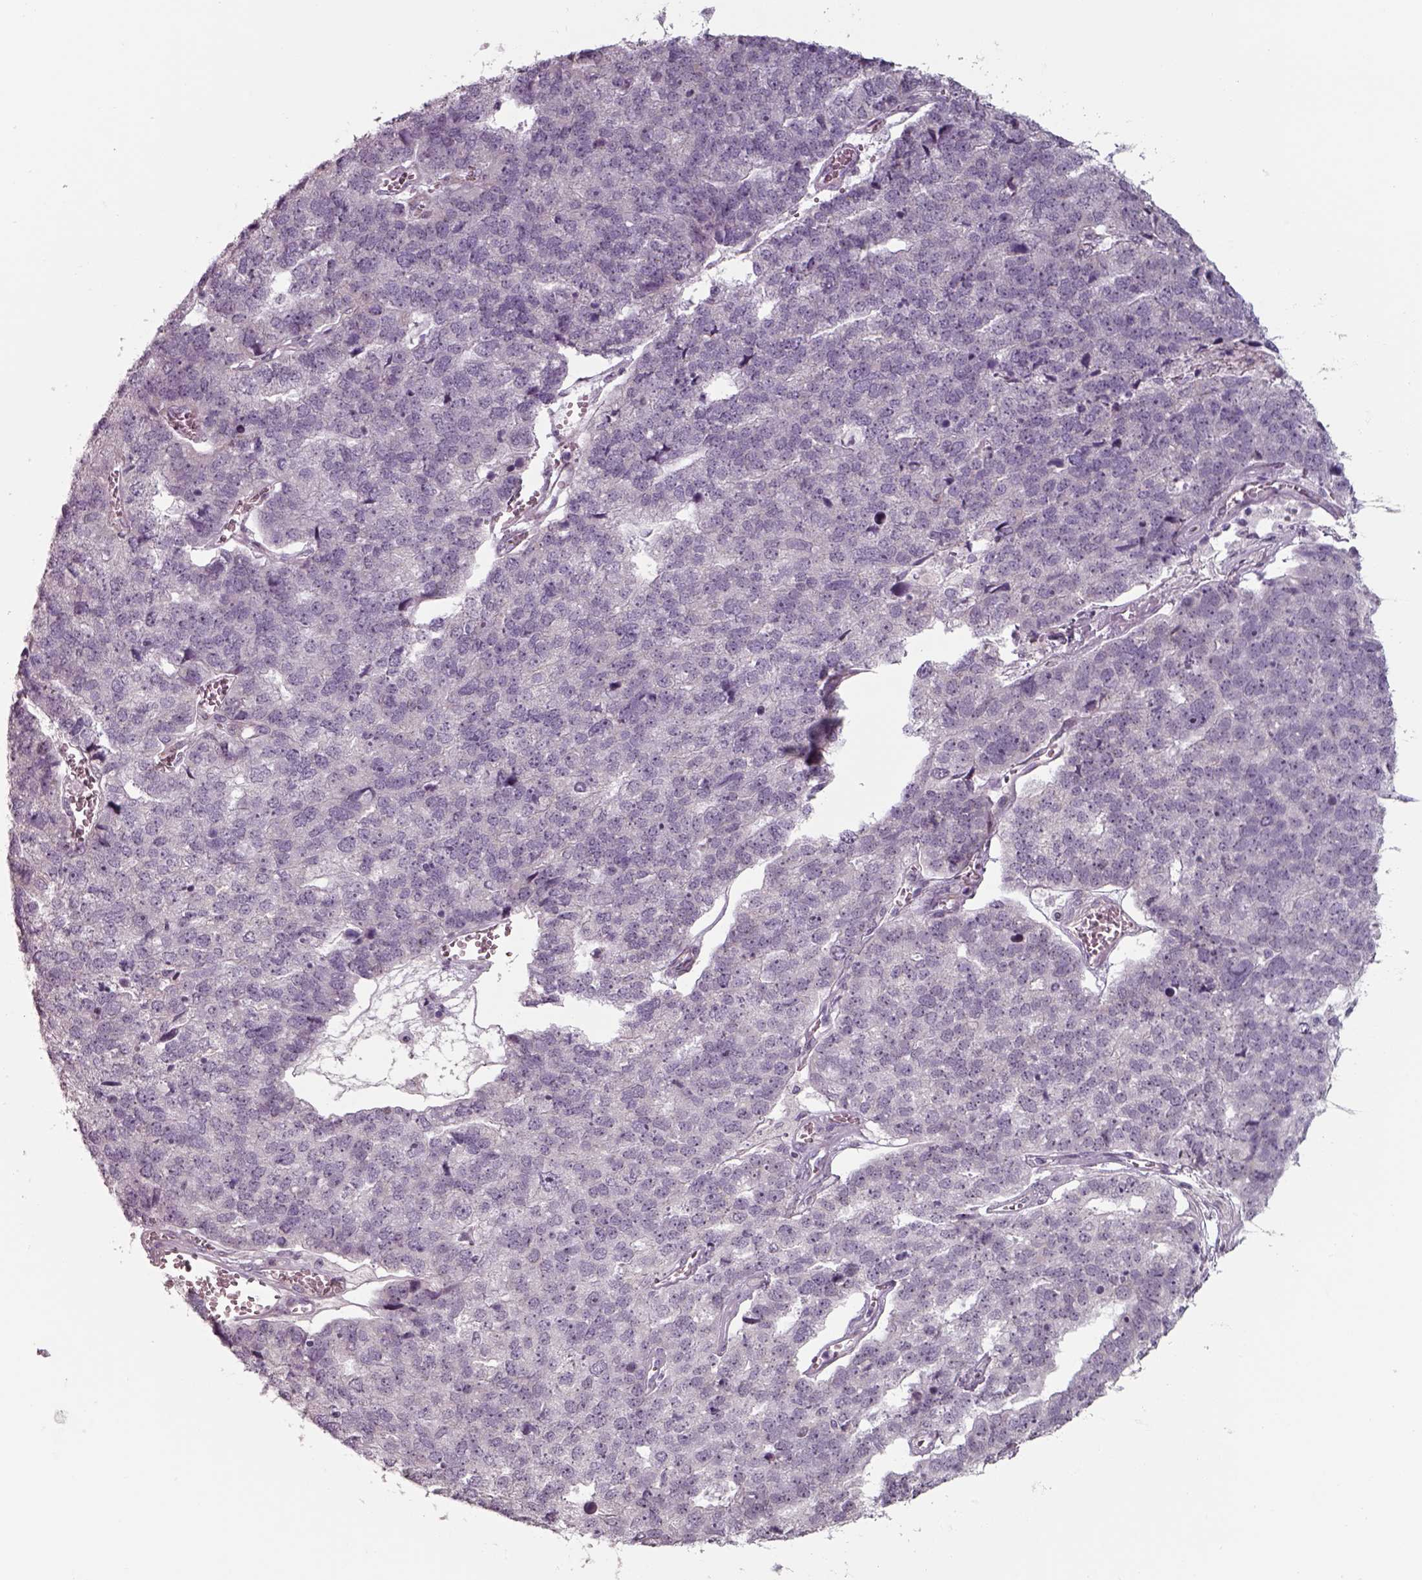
{"staining": {"intensity": "negative", "quantity": "none", "location": "none"}, "tissue": "stomach cancer", "cell_type": "Tumor cells", "image_type": "cancer", "snomed": [{"axis": "morphology", "description": "Adenocarcinoma, NOS"}, {"axis": "topography", "description": "Stomach"}], "caption": "Immunohistochemistry photomicrograph of neoplastic tissue: human stomach cancer stained with DAB reveals no significant protein expression in tumor cells.", "gene": "SEPTIN14", "patient": {"sex": "male", "age": 69}}